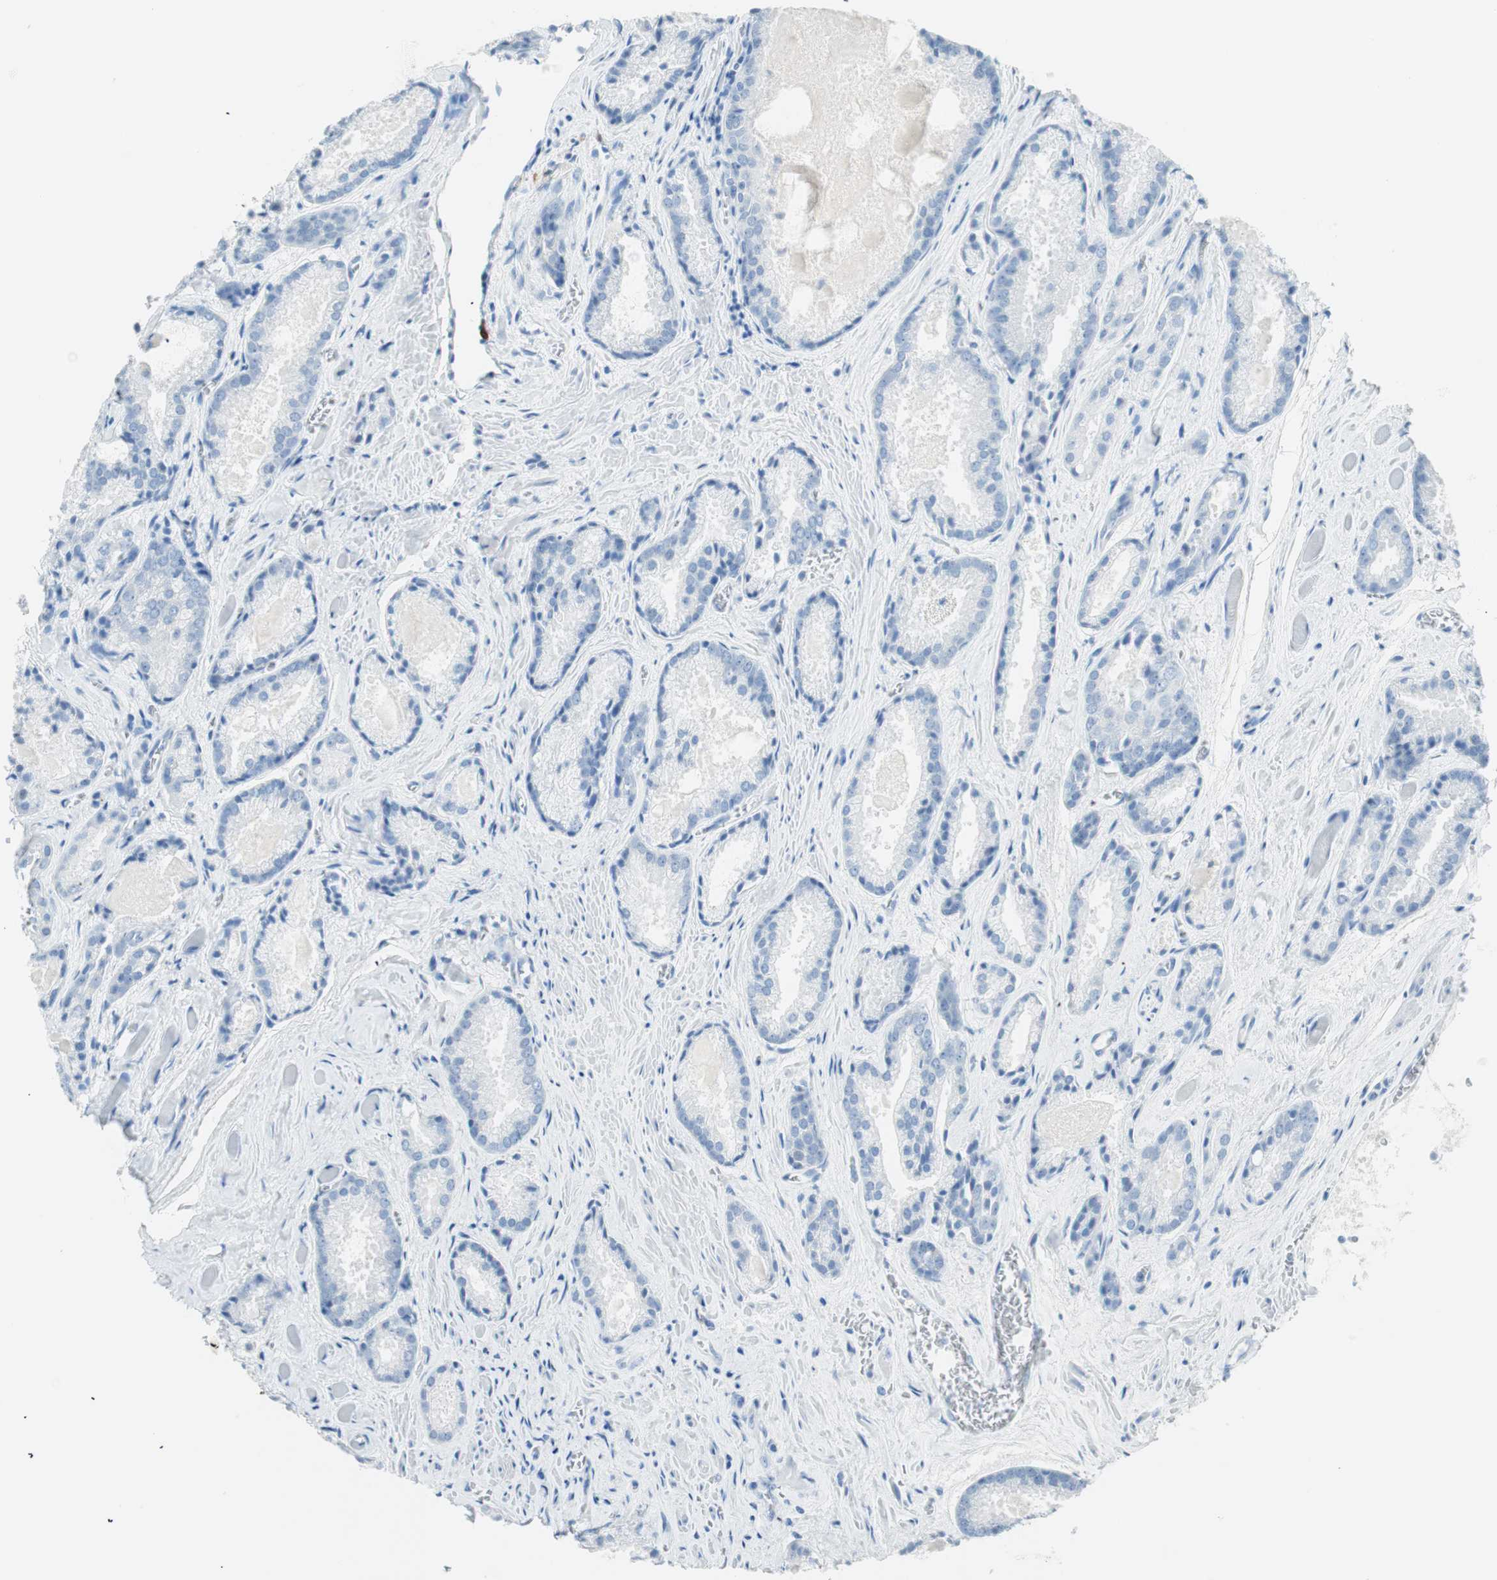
{"staining": {"intensity": "negative", "quantity": "none", "location": "none"}, "tissue": "prostate cancer", "cell_type": "Tumor cells", "image_type": "cancer", "snomed": [{"axis": "morphology", "description": "Adenocarcinoma, Low grade"}, {"axis": "topography", "description": "Prostate"}], "caption": "High magnification brightfield microscopy of prostate cancer (adenocarcinoma (low-grade)) stained with DAB (brown) and counterstained with hematoxylin (blue): tumor cells show no significant staining.", "gene": "TNFRSF13C", "patient": {"sex": "male", "age": 64}}